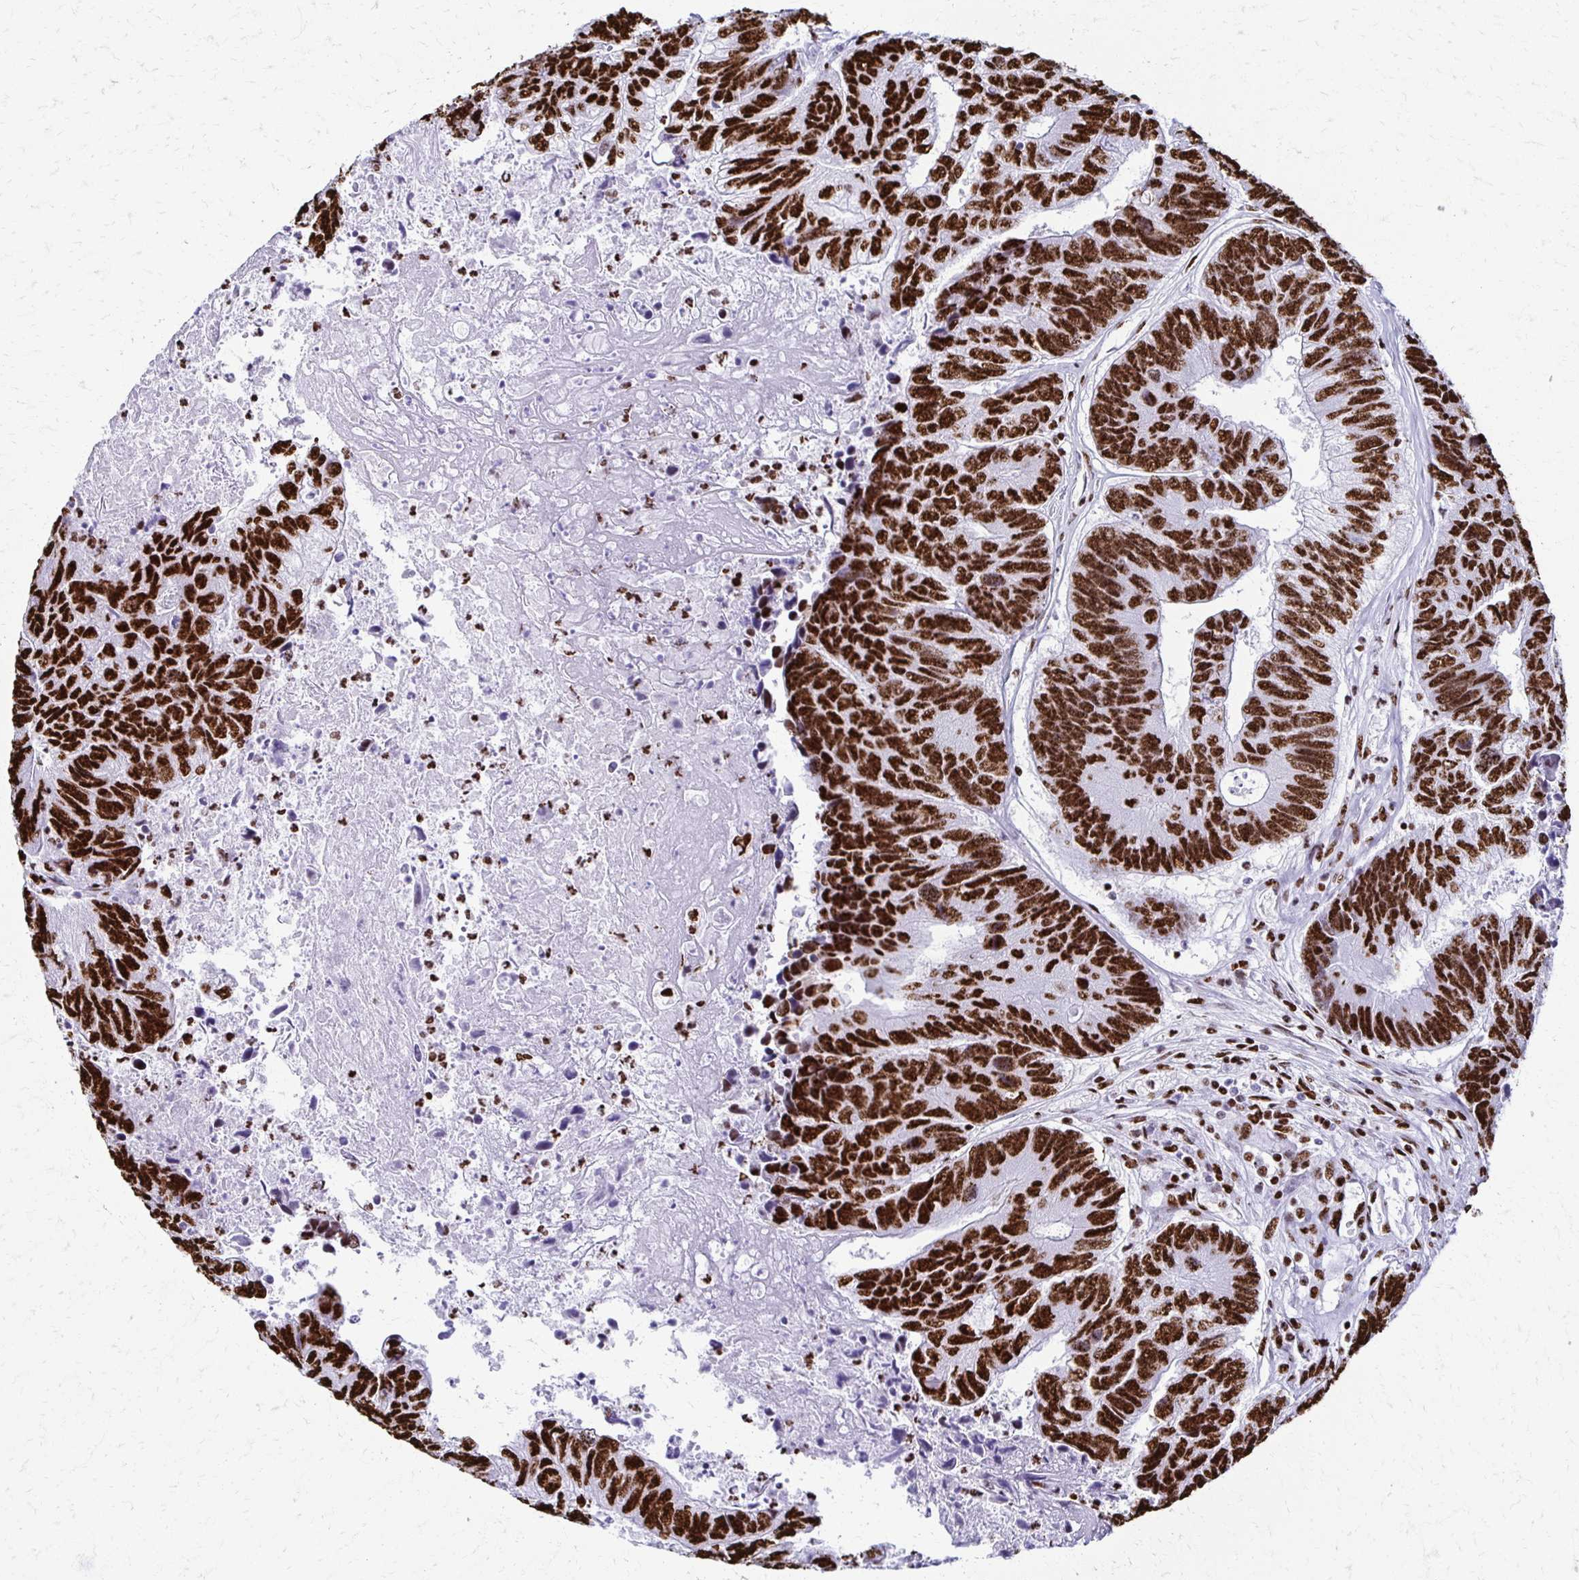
{"staining": {"intensity": "strong", "quantity": ">75%", "location": "nuclear"}, "tissue": "colorectal cancer", "cell_type": "Tumor cells", "image_type": "cancer", "snomed": [{"axis": "morphology", "description": "Adenocarcinoma, NOS"}, {"axis": "topography", "description": "Colon"}], "caption": "Adenocarcinoma (colorectal) was stained to show a protein in brown. There is high levels of strong nuclear expression in approximately >75% of tumor cells.", "gene": "NONO", "patient": {"sex": "female", "age": 67}}